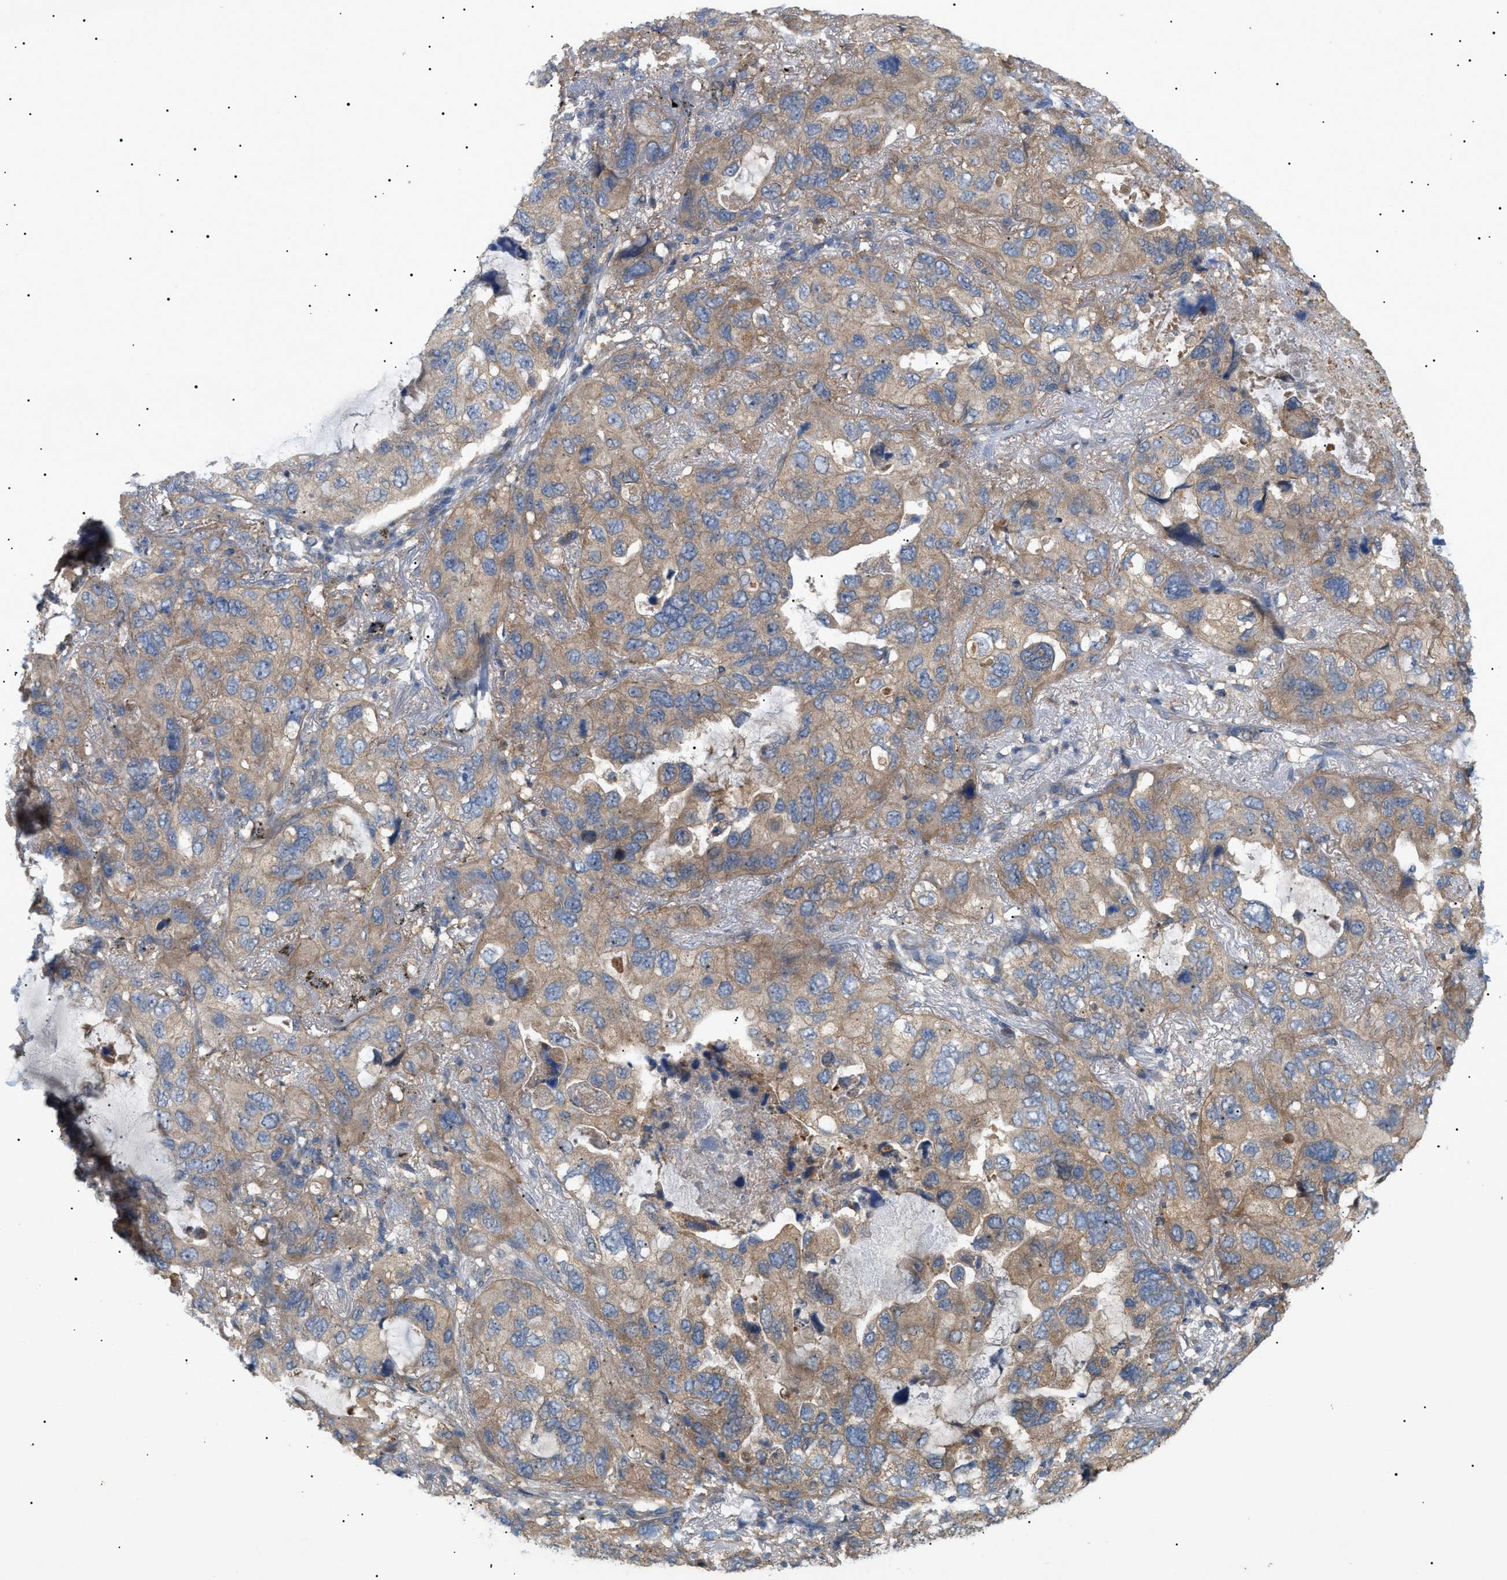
{"staining": {"intensity": "weak", "quantity": ">75%", "location": "cytoplasmic/membranous"}, "tissue": "lung cancer", "cell_type": "Tumor cells", "image_type": "cancer", "snomed": [{"axis": "morphology", "description": "Squamous cell carcinoma, NOS"}, {"axis": "topography", "description": "Lung"}], "caption": "Lung squamous cell carcinoma stained with DAB (3,3'-diaminobenzidine) immunohistochemistry shows low levels of weak cytoplasmic/membranous positivity in about >75% of tumor cells.", "gene": "IRS2", "patient": {"sex": "female", "age": 73}}